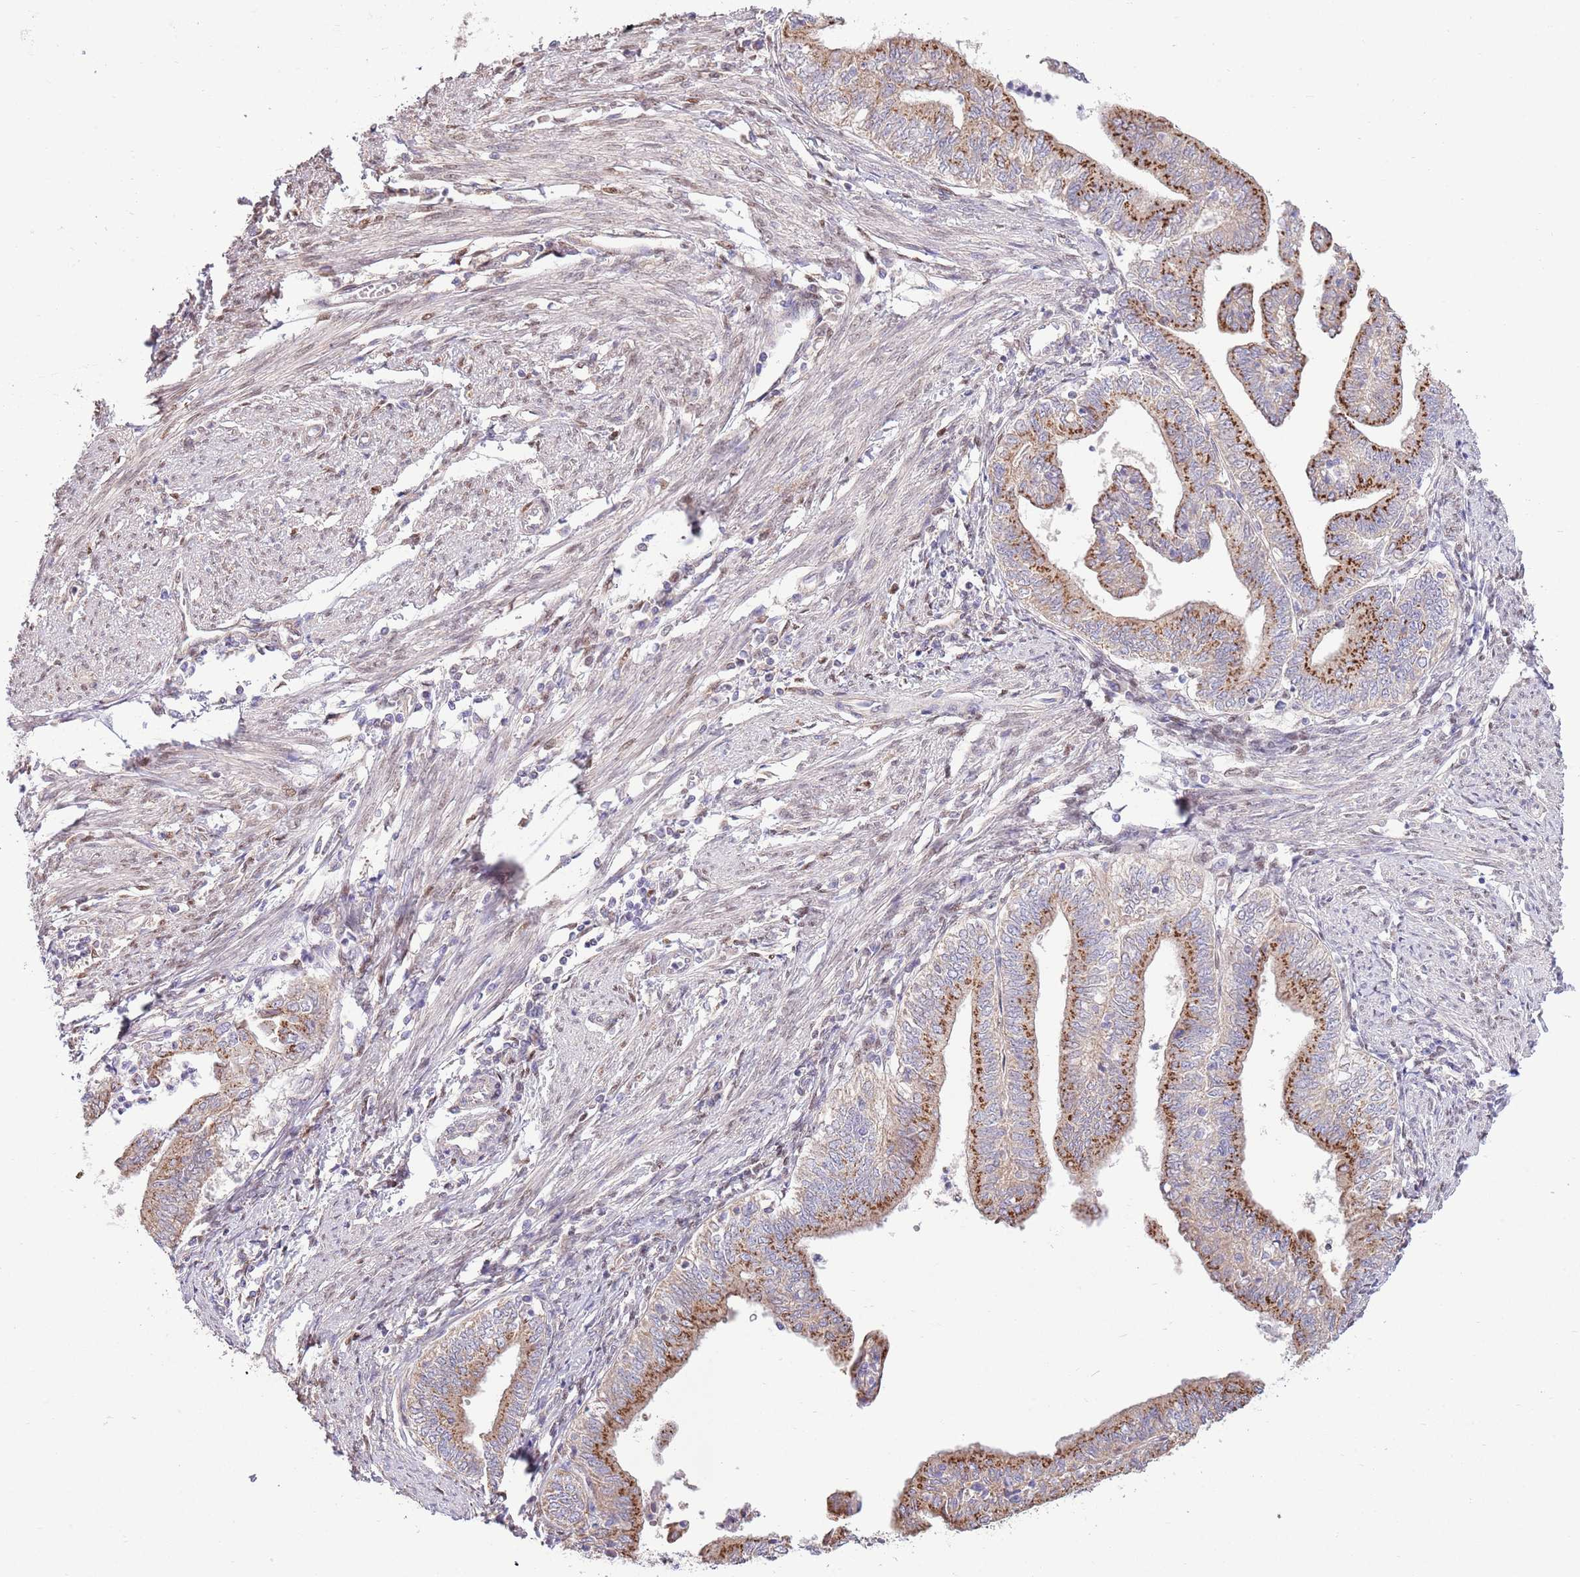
{"staining": {"intensity": "moderate", "quantity": ">75%", "location": "cytoplasmic/membranous"}, "tissue": "endometrial cancer", "cell_type": "Tumor cells", "image_type": "cancer", "snomed": [{"axis": "morphology", "description": "Adenocarcinoma, NOS"}, {"axis": "topography", "description": "Endometrium"}], "caption": "Endometrial cancer tissue shows moderate cytoplasmic/membranous expression in about >75% of tumor cells, visualized by immunohistochemistry. Ihc stains the protein of interest in brown and the nuclei are stained blue.", "gene": "ARL2BP", "patient": {"sex": "female", "age": 66}}